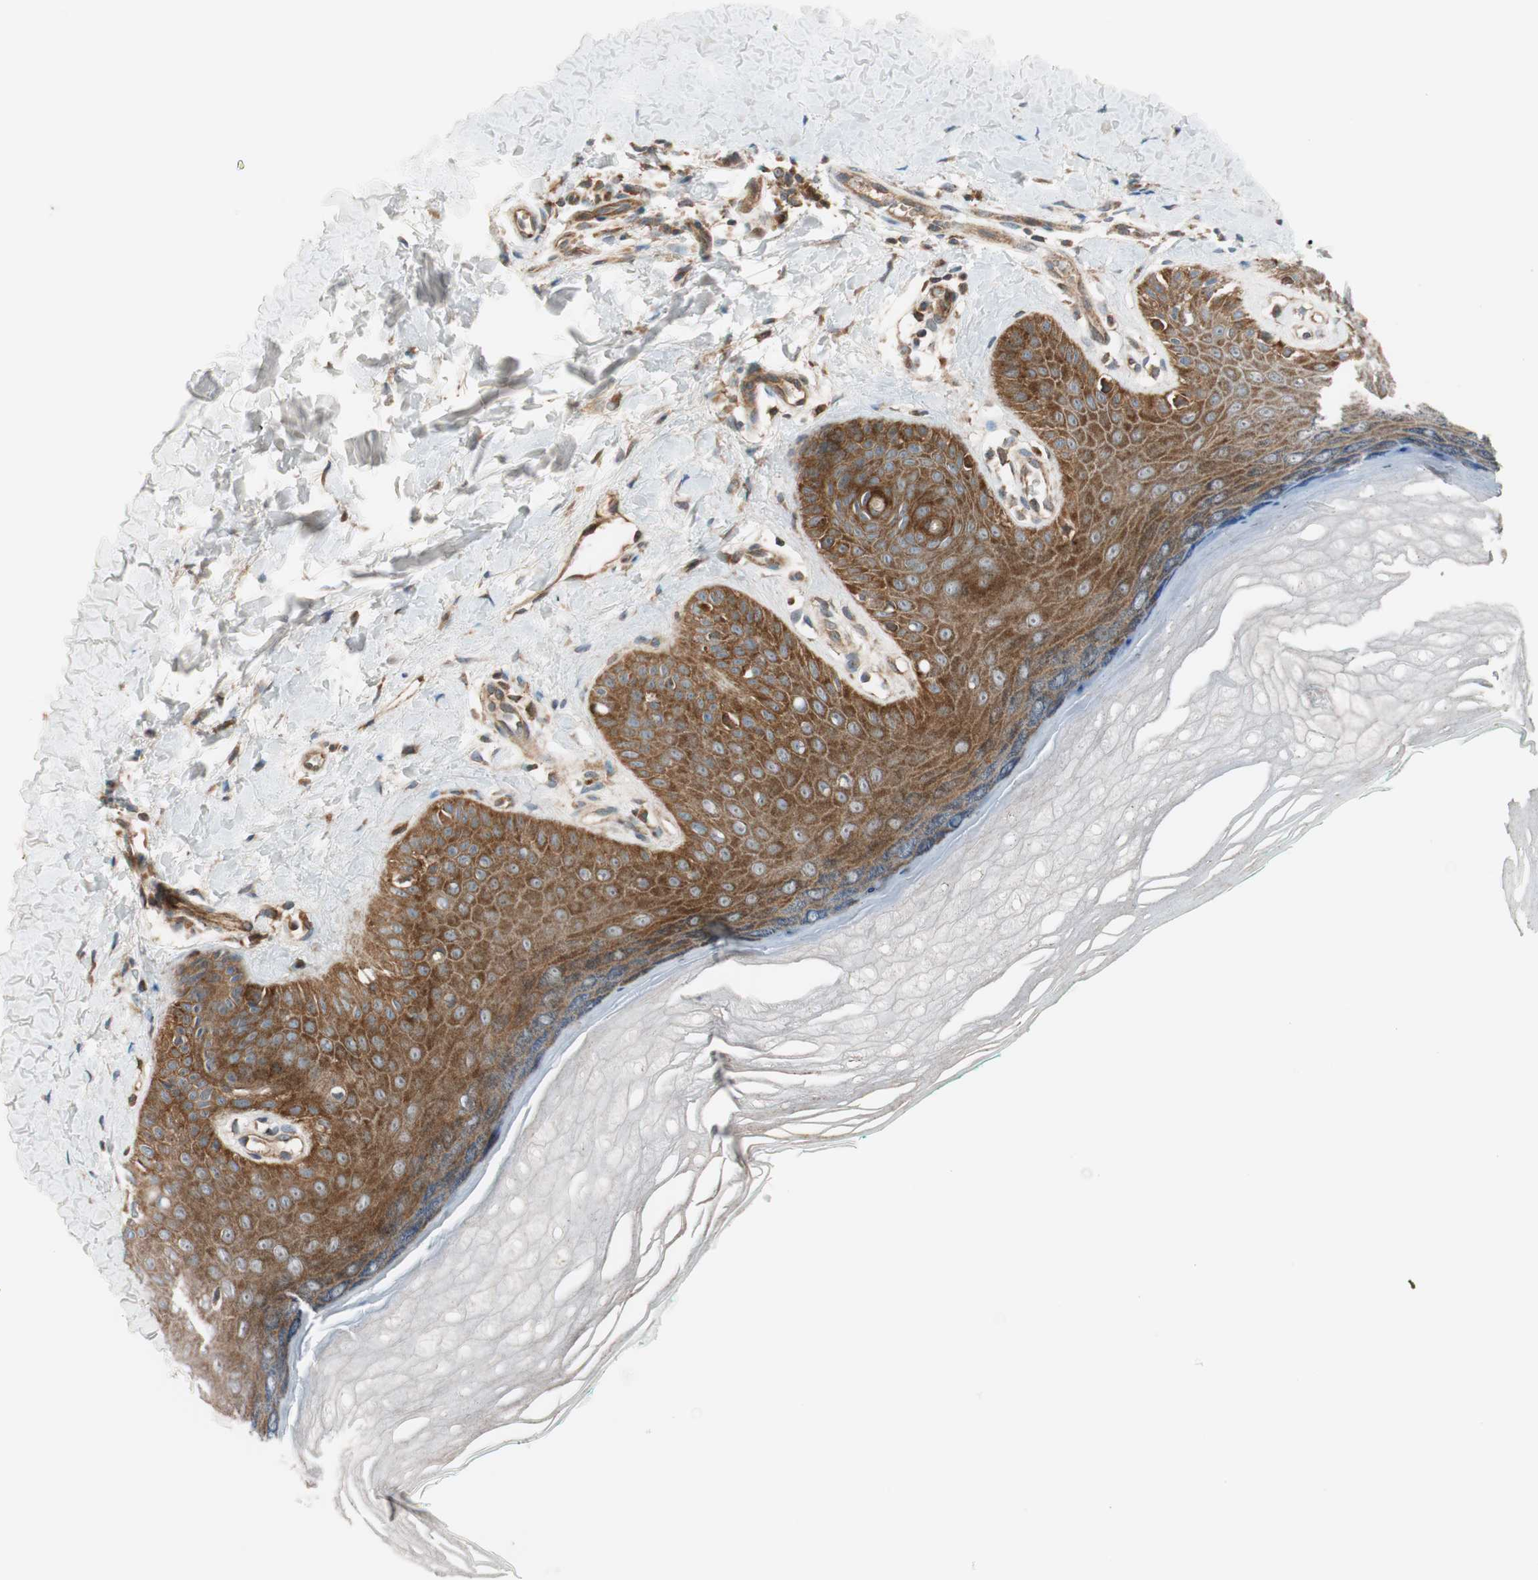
{"staining": {"intensity": "moderate", "quantity": ">75%", "location": "cytoplasmic/membranous"}, "tissue": "skin", "cell_type": "Fibroblasts", "image_type": "normal", "snomed": [{"axis": "morphology", "description": "Normal tissue, NOS"}, {"axis": "topography", "description": "Skin"}], "caption": "Protein analysis of unremarkable skin reveals moderate cytoplasmic/membranous staining in about >75% of fibroblasts. Nuclei are stained in blue.", "gene": "ABI1", "patient": {"sex": "male", "age": 26}}